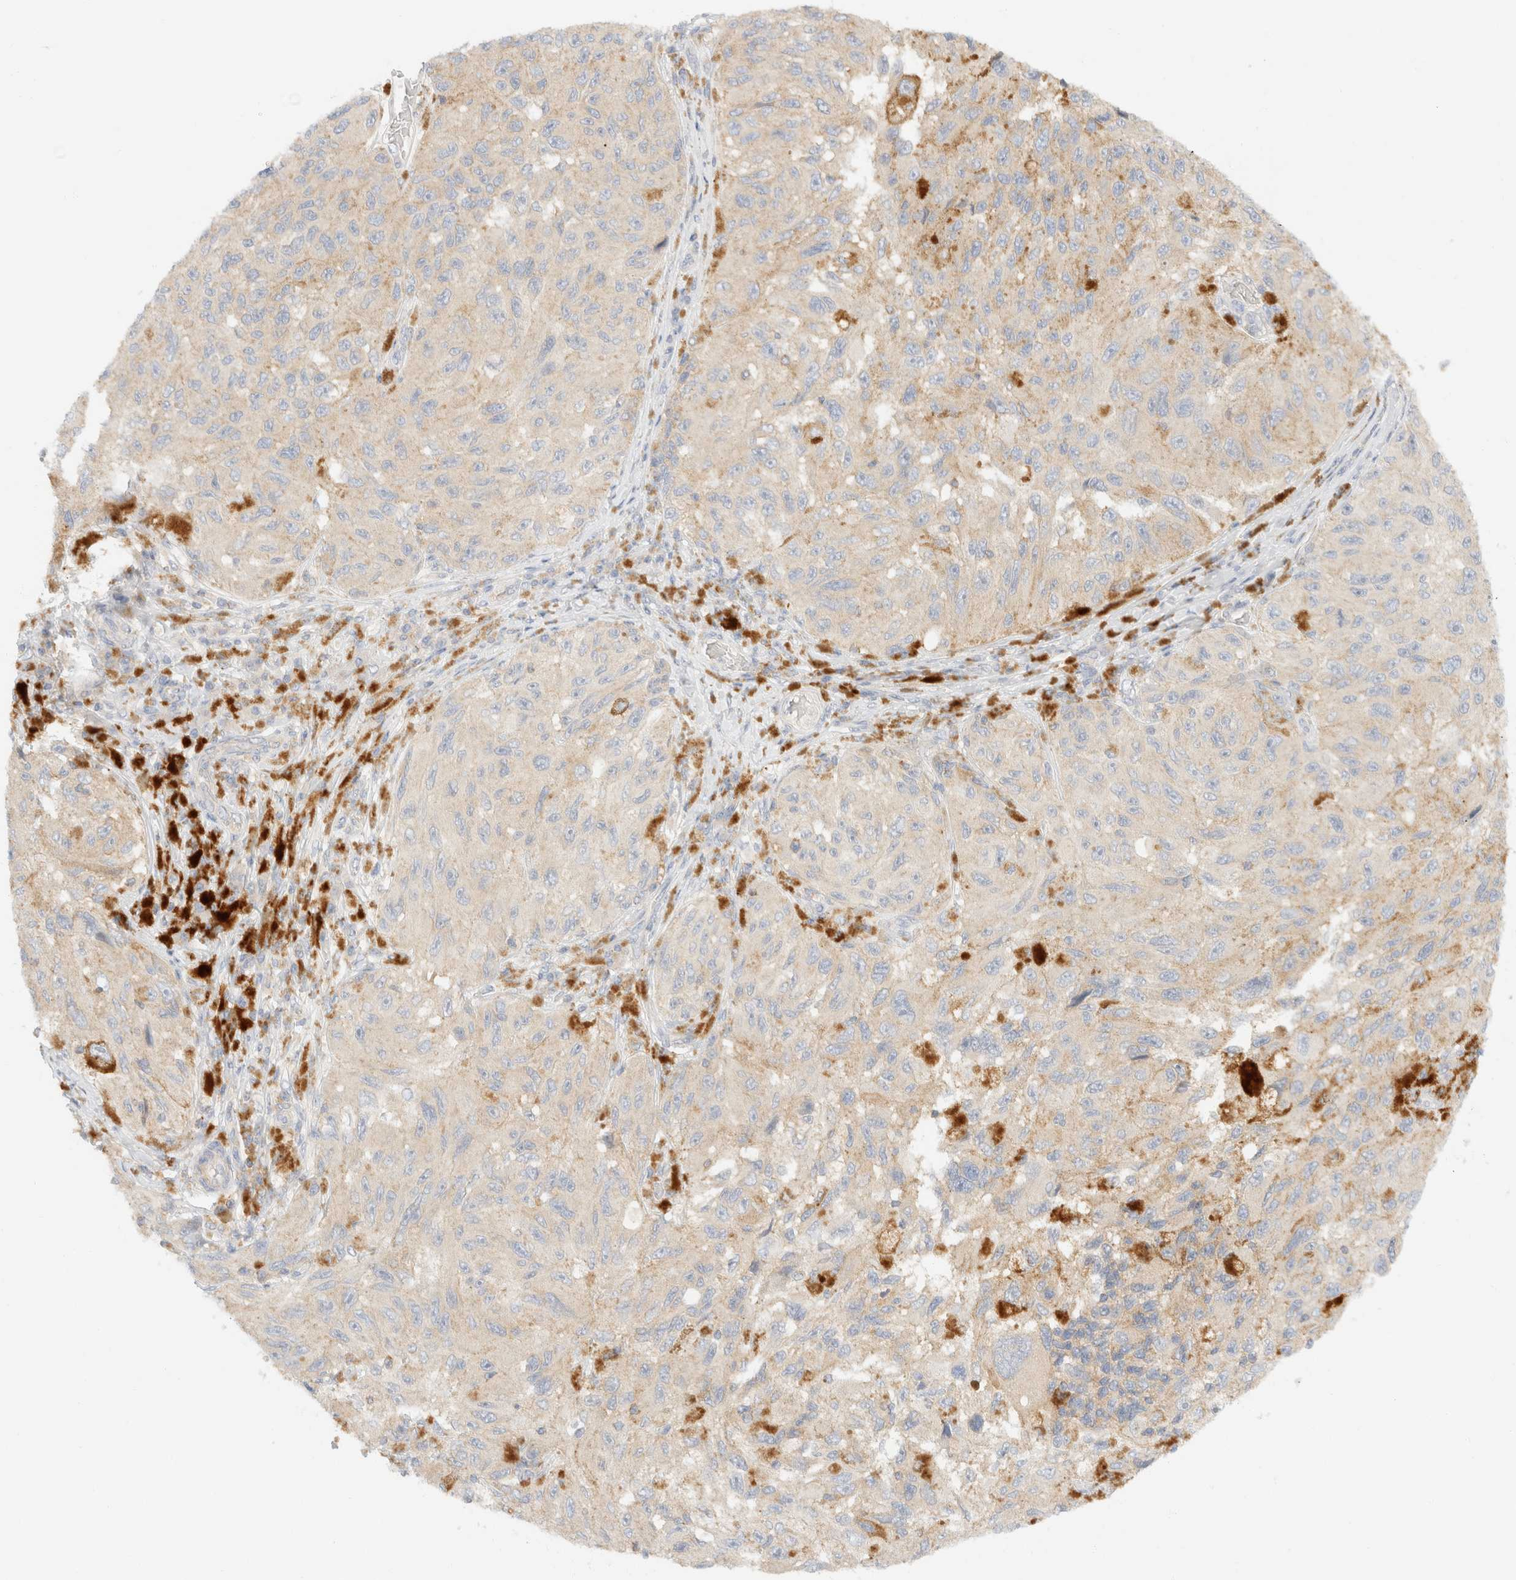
{"staining": {"intensity": "weak", "quantity": "<25%", "location": "cytoplasmic/membranous"}, "tissue": "melanoma", "cell_type": "Tumor cells", "image_type": "cancer", "snomed": [{"axis": "morphology", "description": "Malignant melanoma, NOS"}, {"axis": "topography", "description": "Skin"}], "caption": "Immunohistochemistry histopathology image of human malignant melanoma stained for a protein (brown), which exhibits no staining in tumor cells.", "gene": "SH3GLB2", "patient": {"sex": "female", "age": 73}}